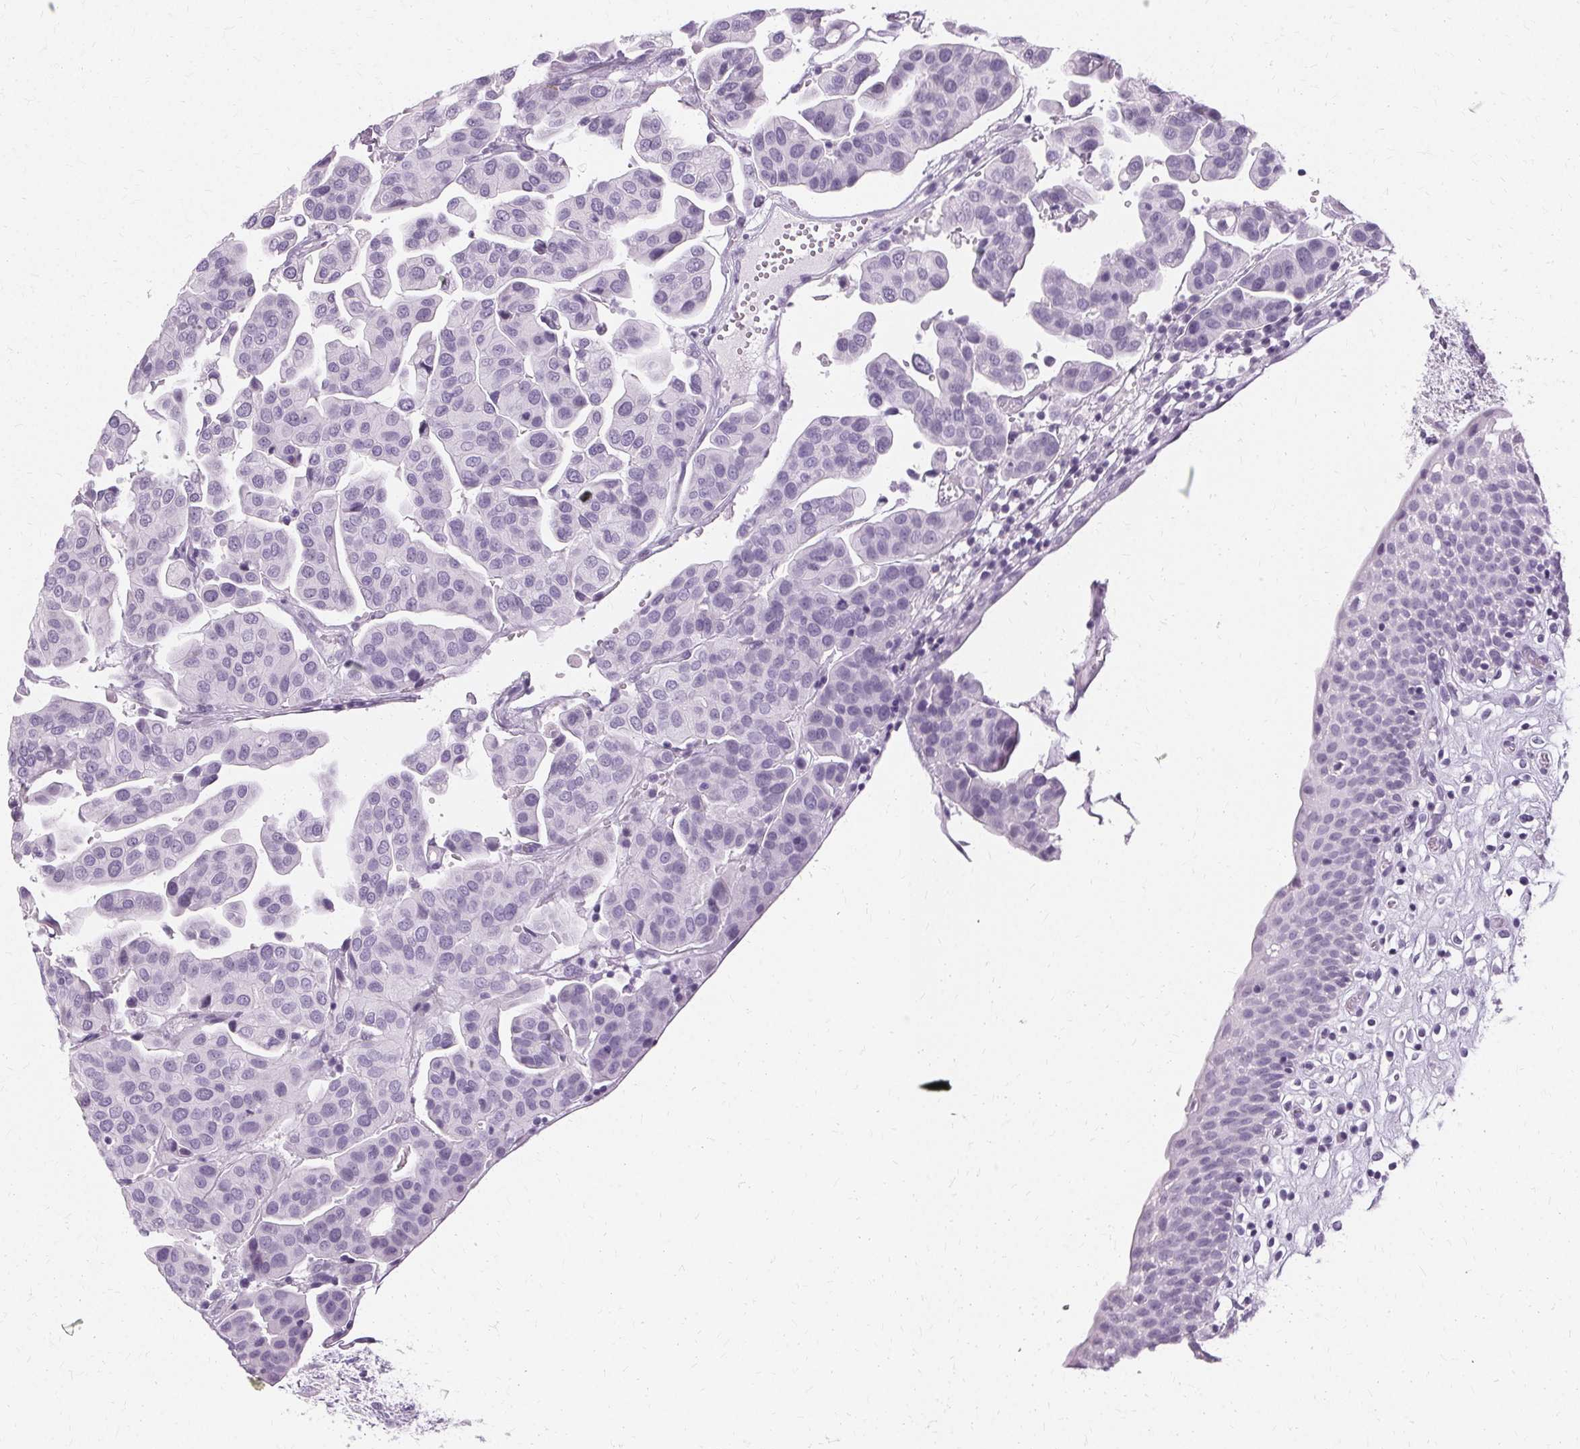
{"staining": {"intensity": "negative", "quantity": "none", "location": "none"}, "tissue": "renal cancer", "cell_type": "Tumor cells", "image_type": "cancer", "snomed": [{"axis": "morphology", "description": "Adenocarcinoma, NOS"}, {"axis": "topography", "description": "Urinary bladder"}], "caption": "This is a histopathology image of IHC staining of renal cancer, which shows no expression in tumor cells.", "gene": "KRT6C", "patient": {"sex": "male", "age": 61}}